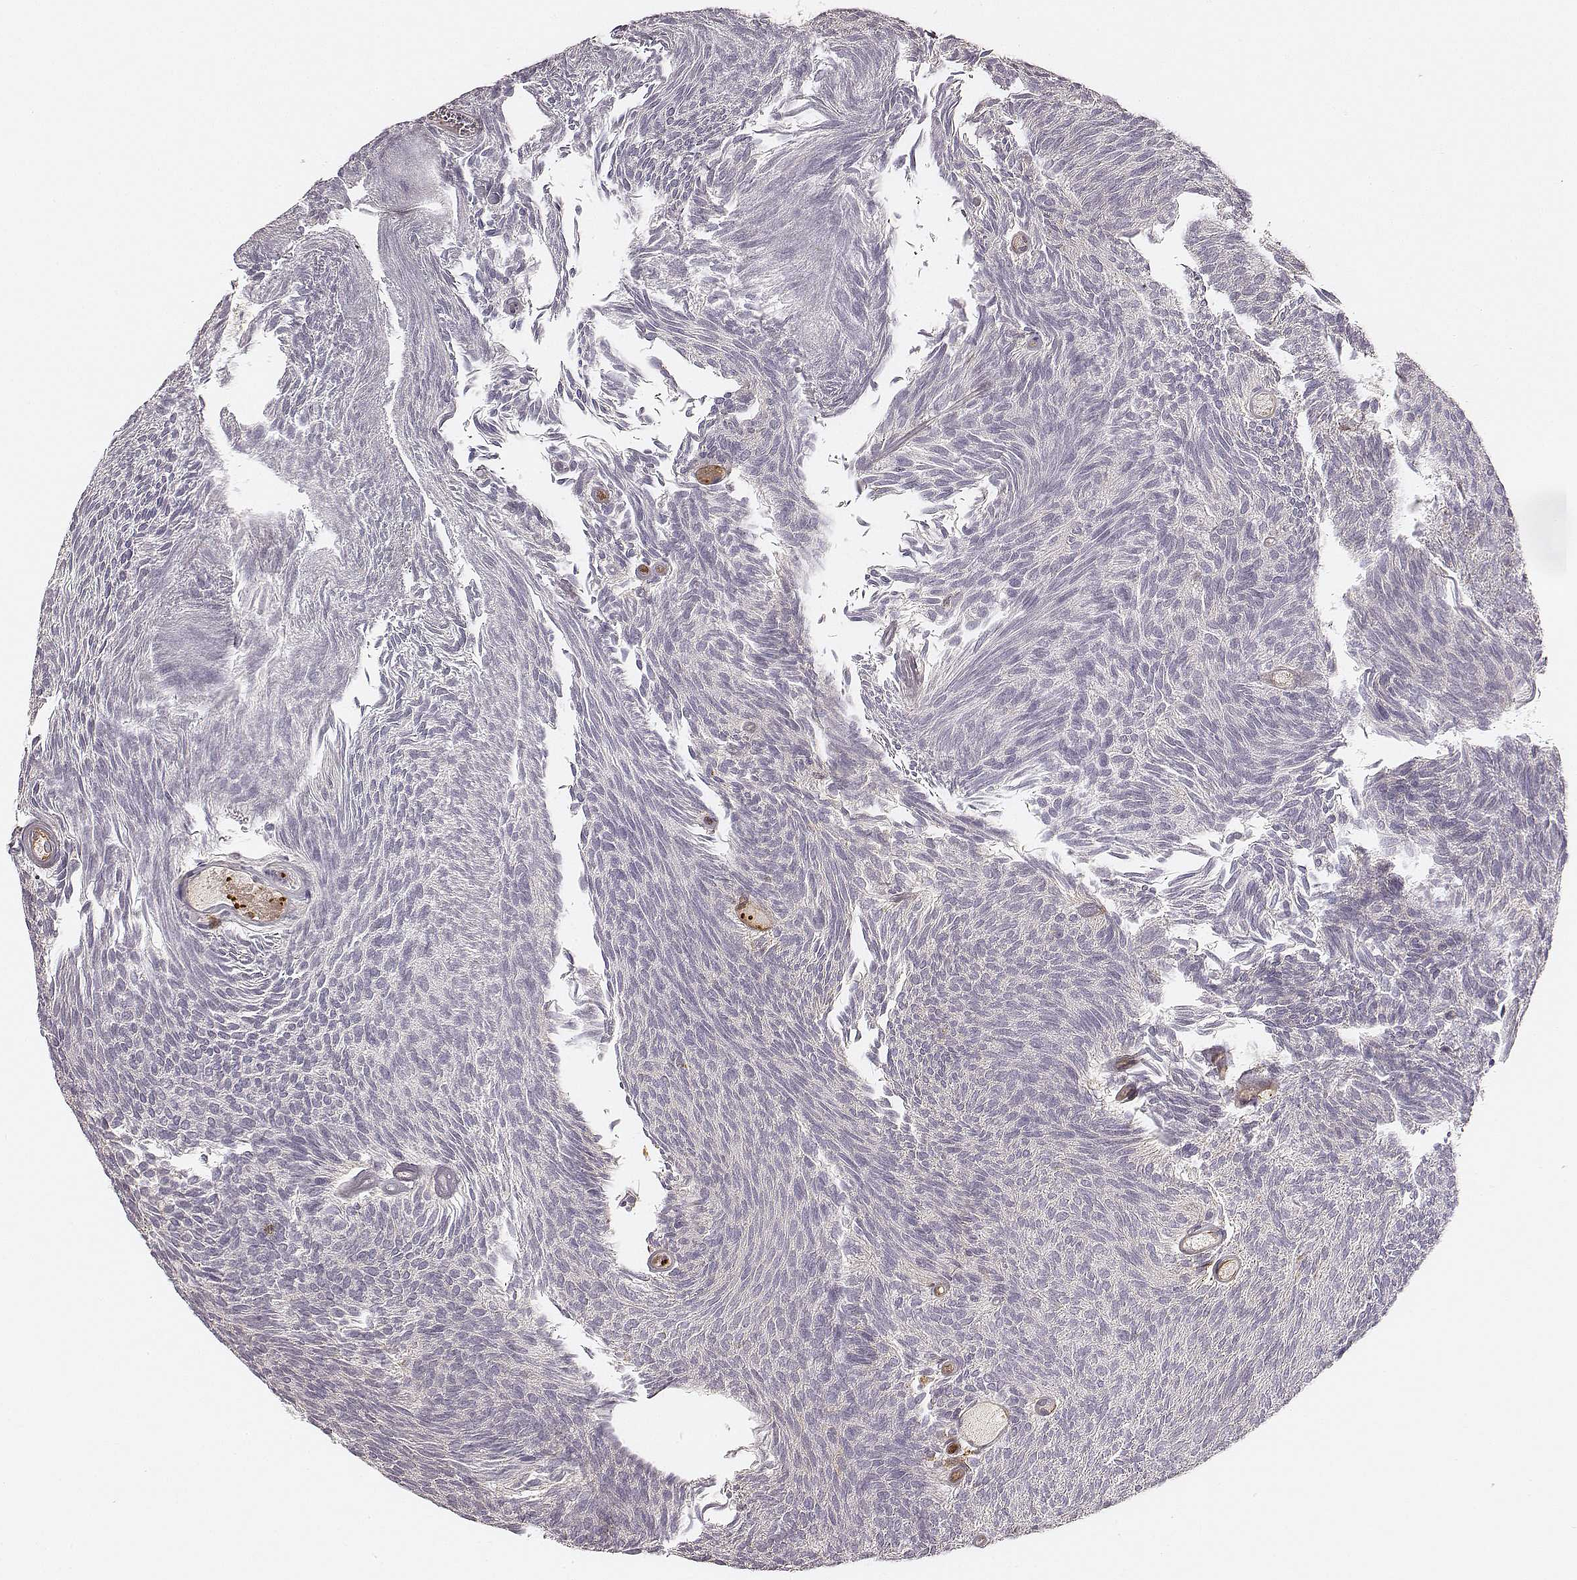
{"staining": {"intensity": "negative", "quantity": "none", "location": "none"}, "tissue": "urothelial cancer", "cell_type": "Tumor cells", "image_type": "cancer", "snomed": [{"axis": "morphology", "description": "Urothelial carcinoma, Low grade"}, {"axis": "topography", "description": "Urinary bladder"}], "caption": "Immunohistochemistry (IHC) histopathology image of human urothelial carcinoma (low-grade) stained for a protein (brown), which reveals no positivity in tumor cells.", "gene": "ZYX", "patient": {"sex": "male", "age": 77}}